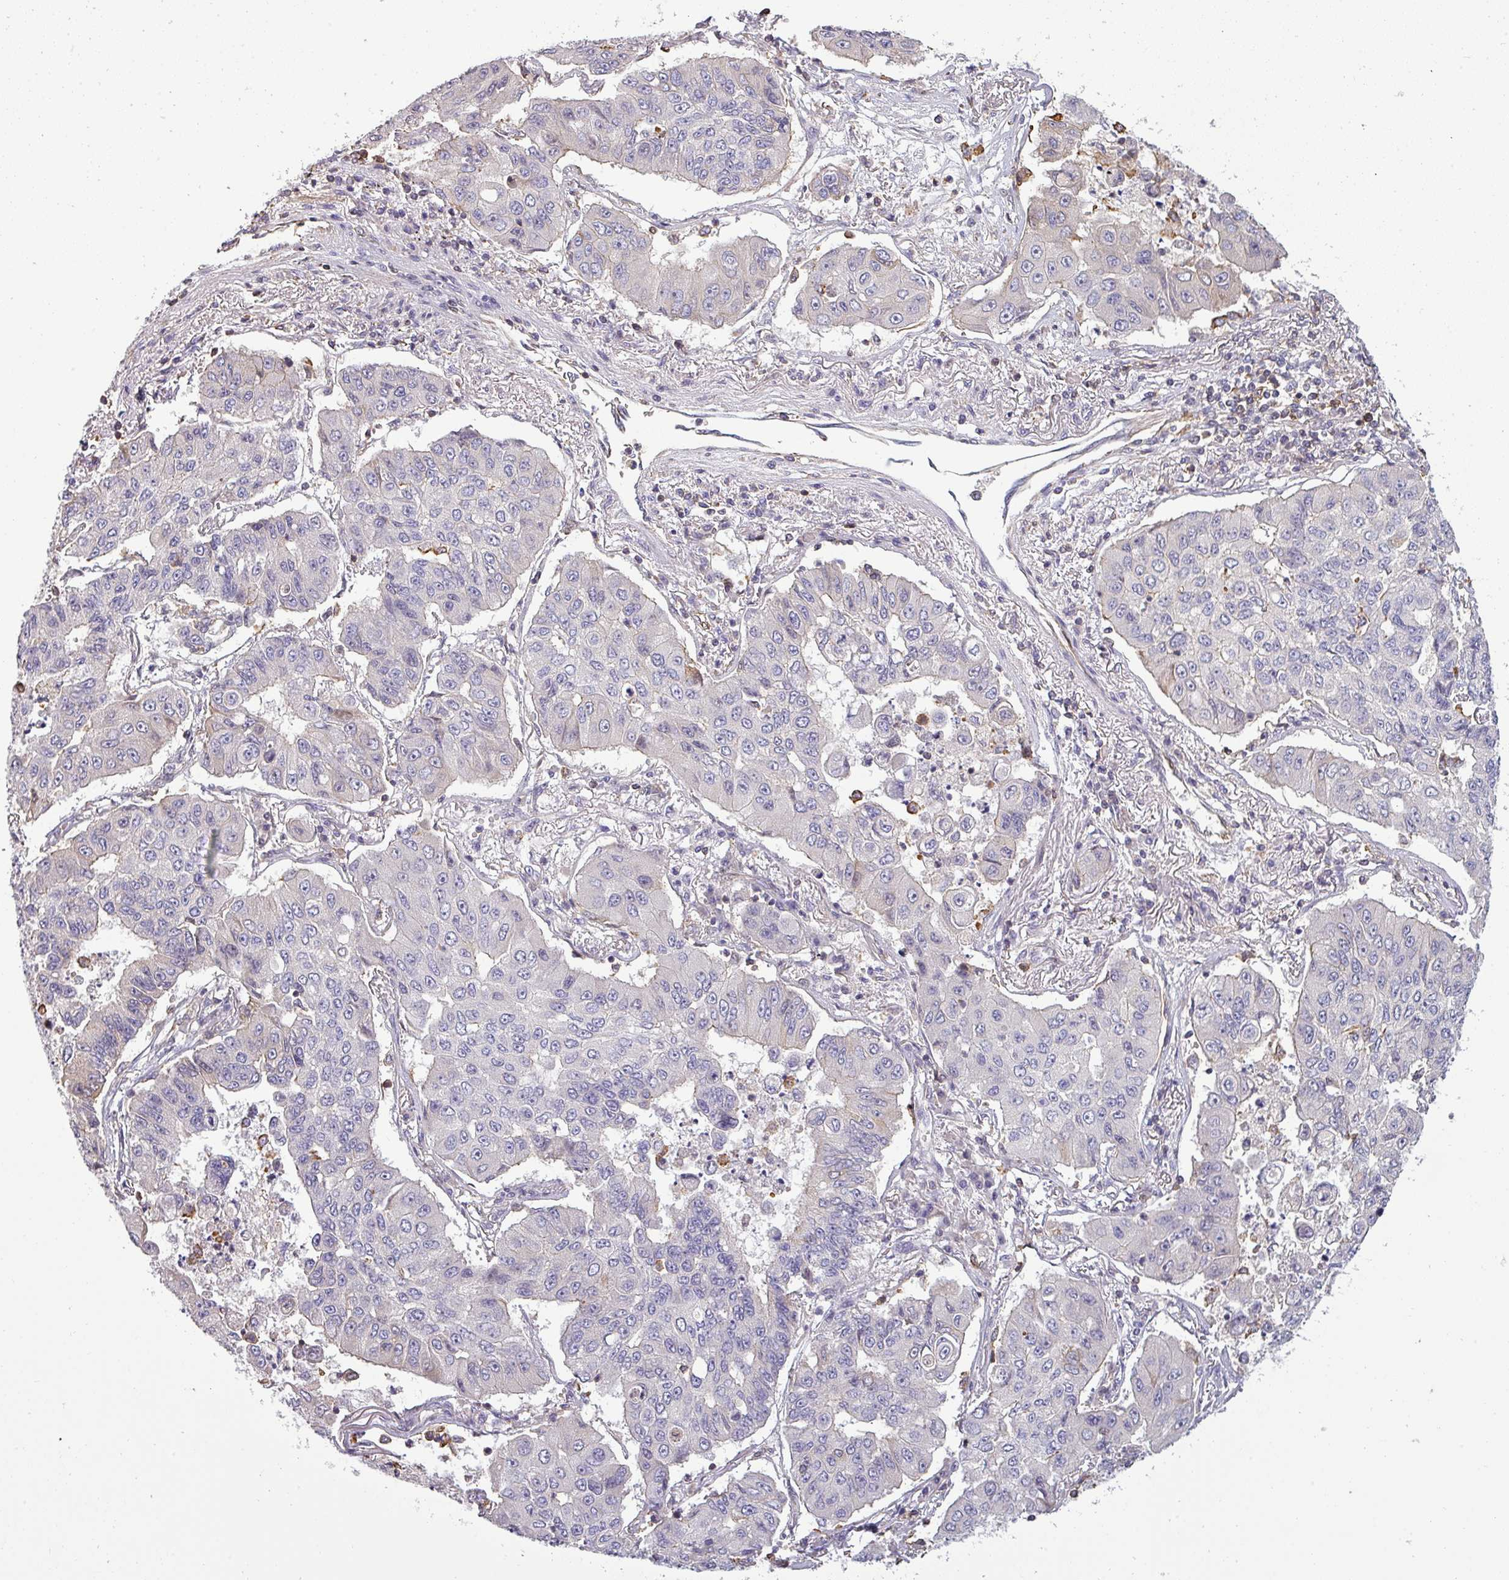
{"staining": {"intensity": "negative", "quantity": "none", "location": "none"}, "tissue": "lung cancer", "cell_type": "Tumor cells", "image_type": "cancer", "snomed": [{"axis": "morphology", "description": "Squamous cell carcinoma, NOS"}, {"axis": "topography", "description": "Lung"}], "caption": "IHC image of lung squamous cell carcinoma stained for a protein (brown), which displays no staining in tumor cells.", "gene": "ZNF835", "patient": {"sex": "male", "age": 74}}